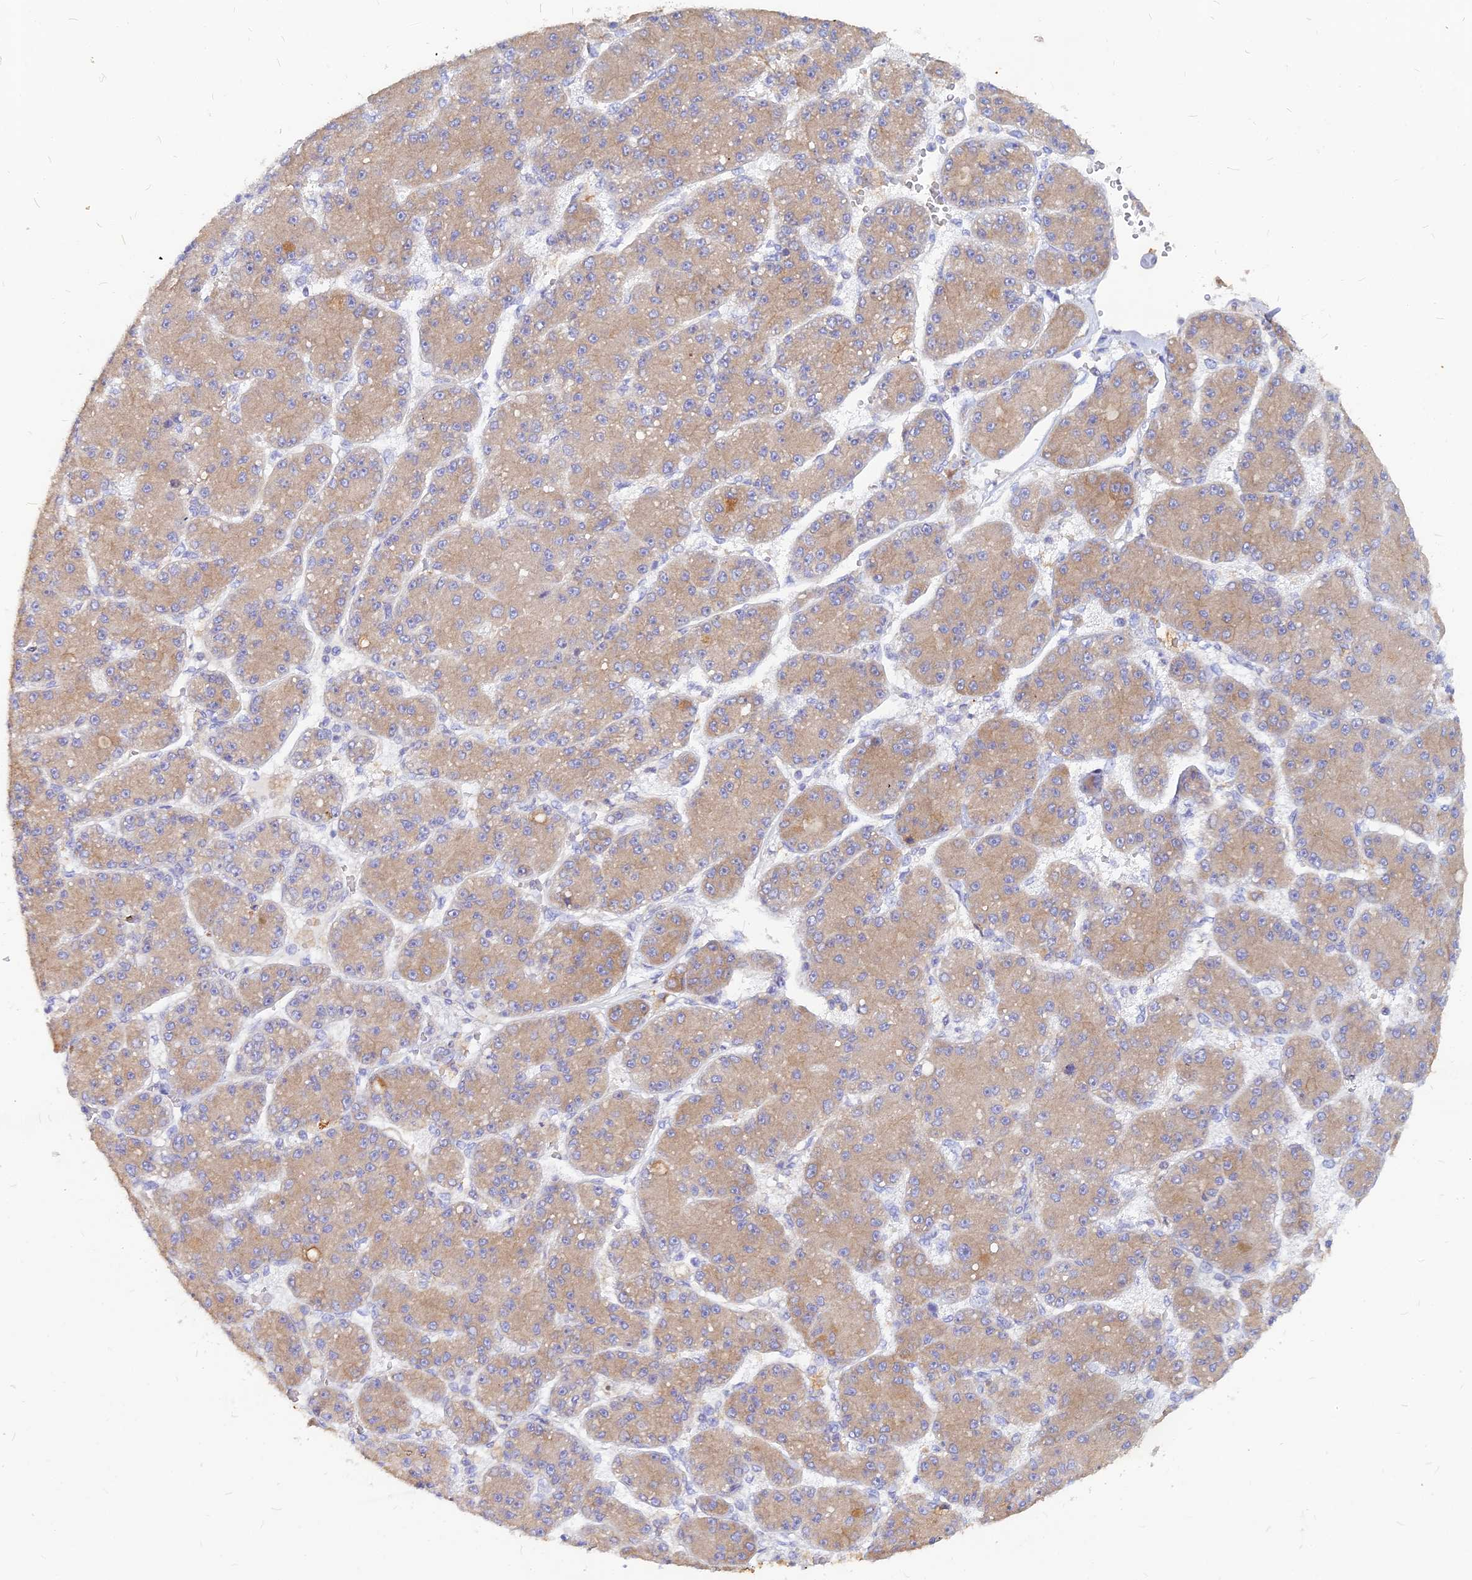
{"staining": {"intensity": "weak", "quantity": ">75%", "location": "cytoplasmic/membranous"}, "tissue": "liver cancer", "cell_type": "Tumor cells", "image_type": "cancer", "snomed": [{"axis": "morphology", "description": "Carcinoma, Hepatocellular, NOS"}, {"axis": "topography", "description": "Liver"}], "caption": "Hepatocellular carcinoma (liver) stained with a protein marker reveals weak staining in tumor cells.", "gene": "DENND2D", "patient": {"sex": "male", "age": 67}}